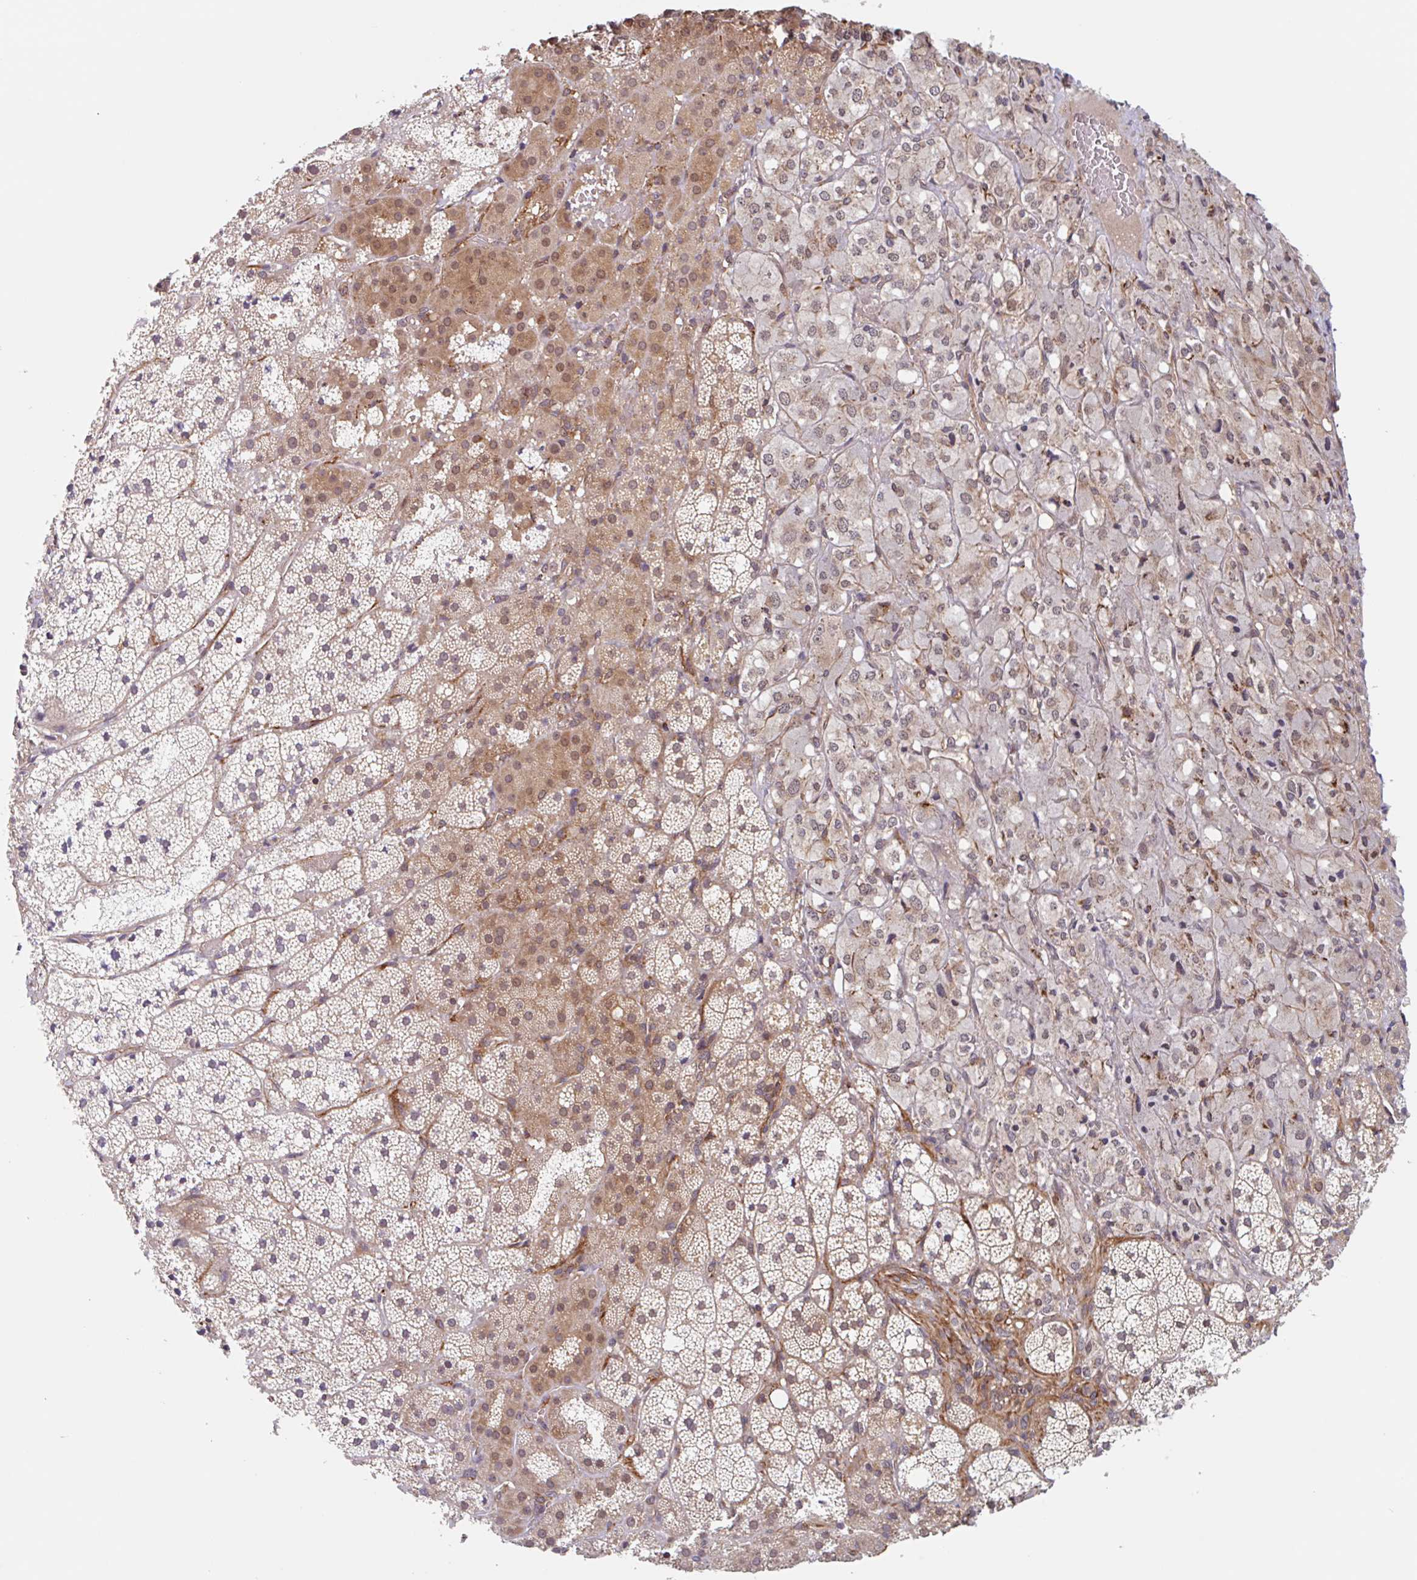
{"staining": {"intensity": "moderate", "quantity": "25%-75%", "location": "cytoplasmic/membranous,nuclear"}, "tissue": "adrenal gland", "cell_type": "Glandular cells", "image_type": "normal", "snomed": [{"axis": "morphology", "description": "Normal tissue, NOS"}, {"axis": "topography", "description": "Adrenal gland"}], "caption": "Normal adrenal gland shows moderate cytoplasmic/membranous,nuclear staining in approximately 25%-75% of glandular cells, visualized by immunohistochemistry. The staining is performed using DAB brown chromogen to label protein expression. The nuclei are counter-stained blue using hematoxylin.", "gene": "NUB1", "patient": {"sex": "male", "age": 53}}